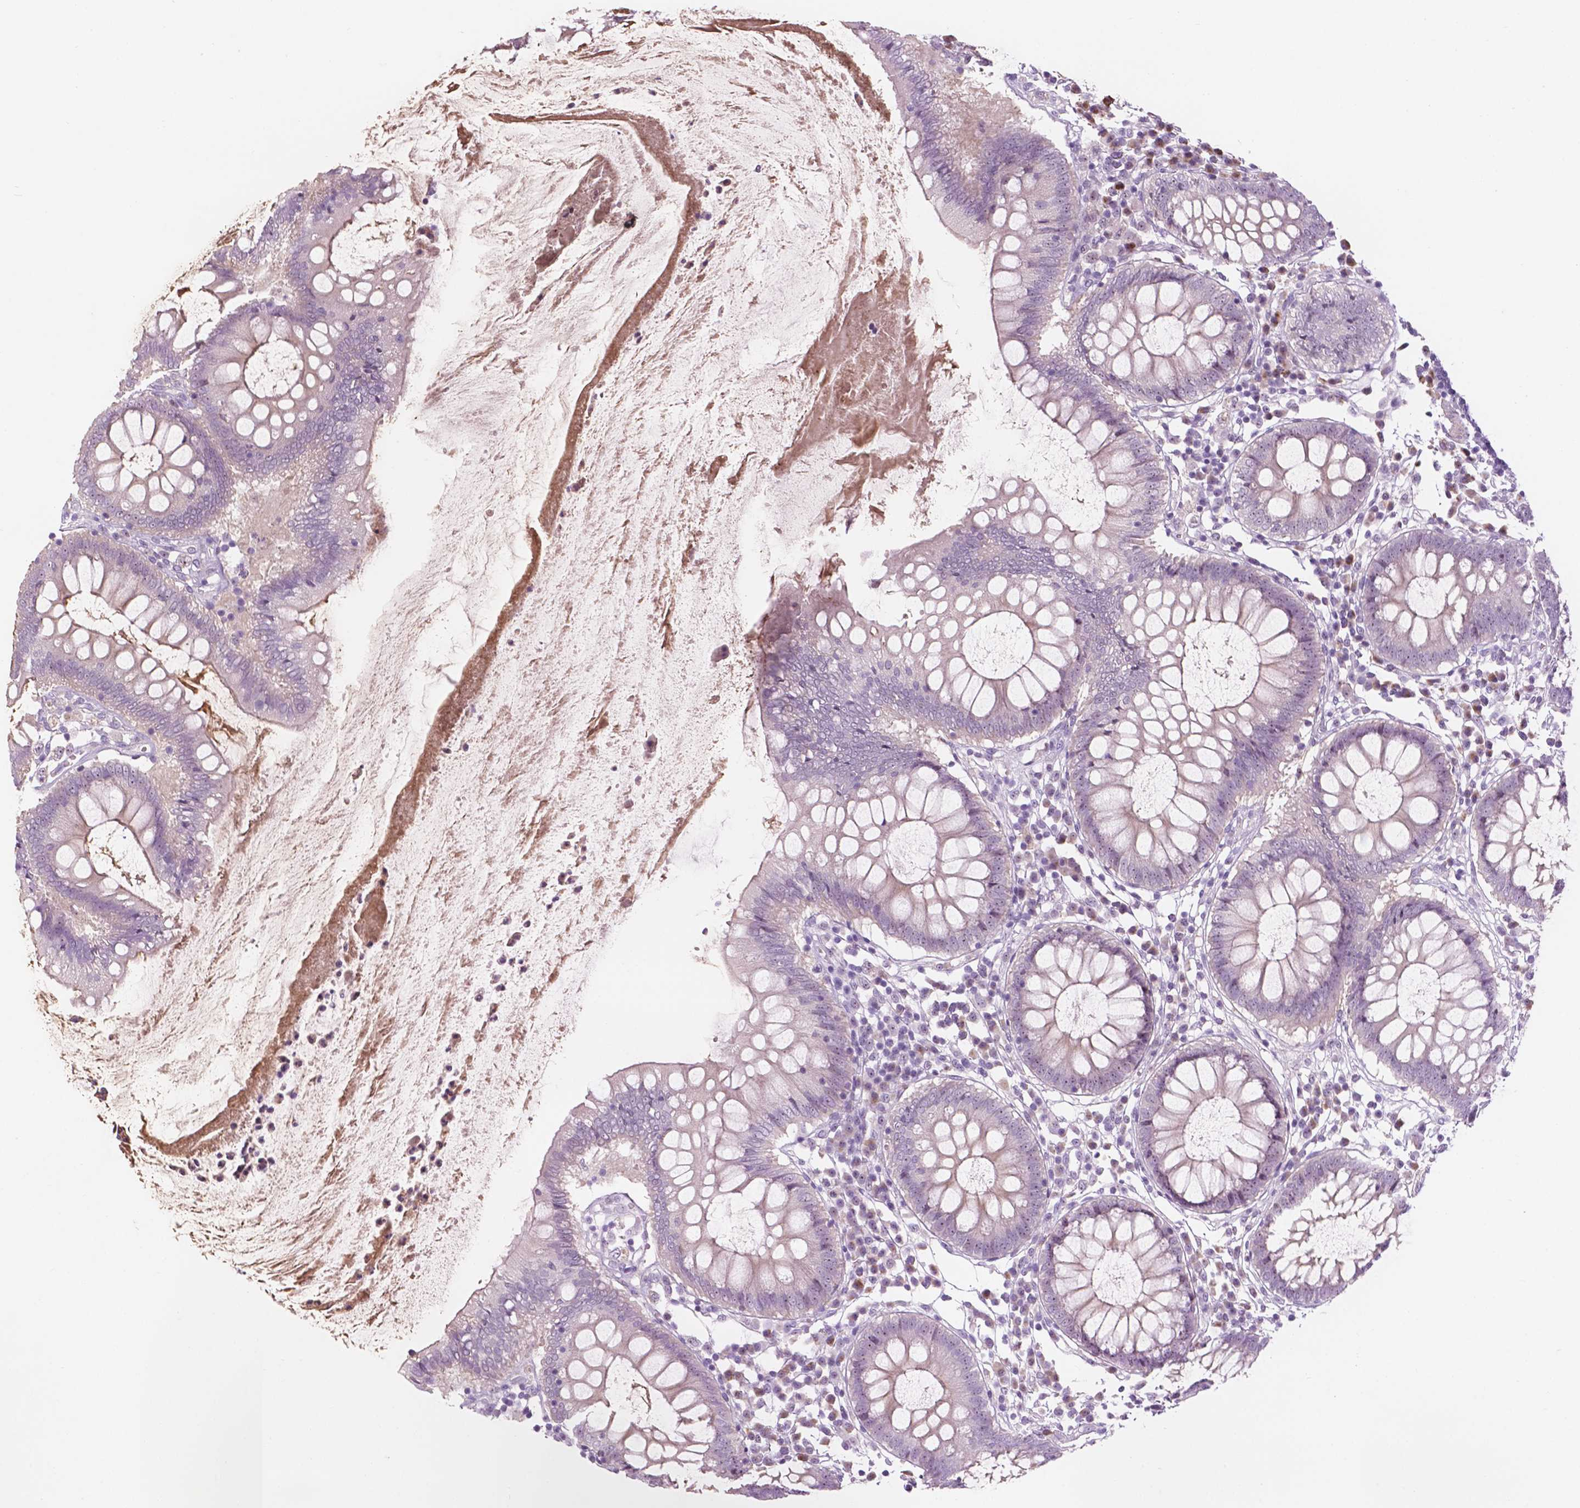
{"staining": {"intensity": "negative", "quantity": "none", "location": "none"}, "tissue": "colon", "cell_type": "Endothelial cells", "image_type": "normal", "snomed": [{"axis": "morphology", "description": "Normal tissue, NOS"}, {"axis": "morphology", "description": "Adenocarcinoma, NOS"}, {"axis": "topography", "description": "Colon"}], "caption": "Immunohistochemistry photomicrograph of unremarkable human colon stained for a protein (brown), which exhibits no positivity in endothelial cells. (DAB immunohistochemistry (IHC), high magnification).", "gene": "ZNF853", "patient": {"sex": "male", "age": 83}}